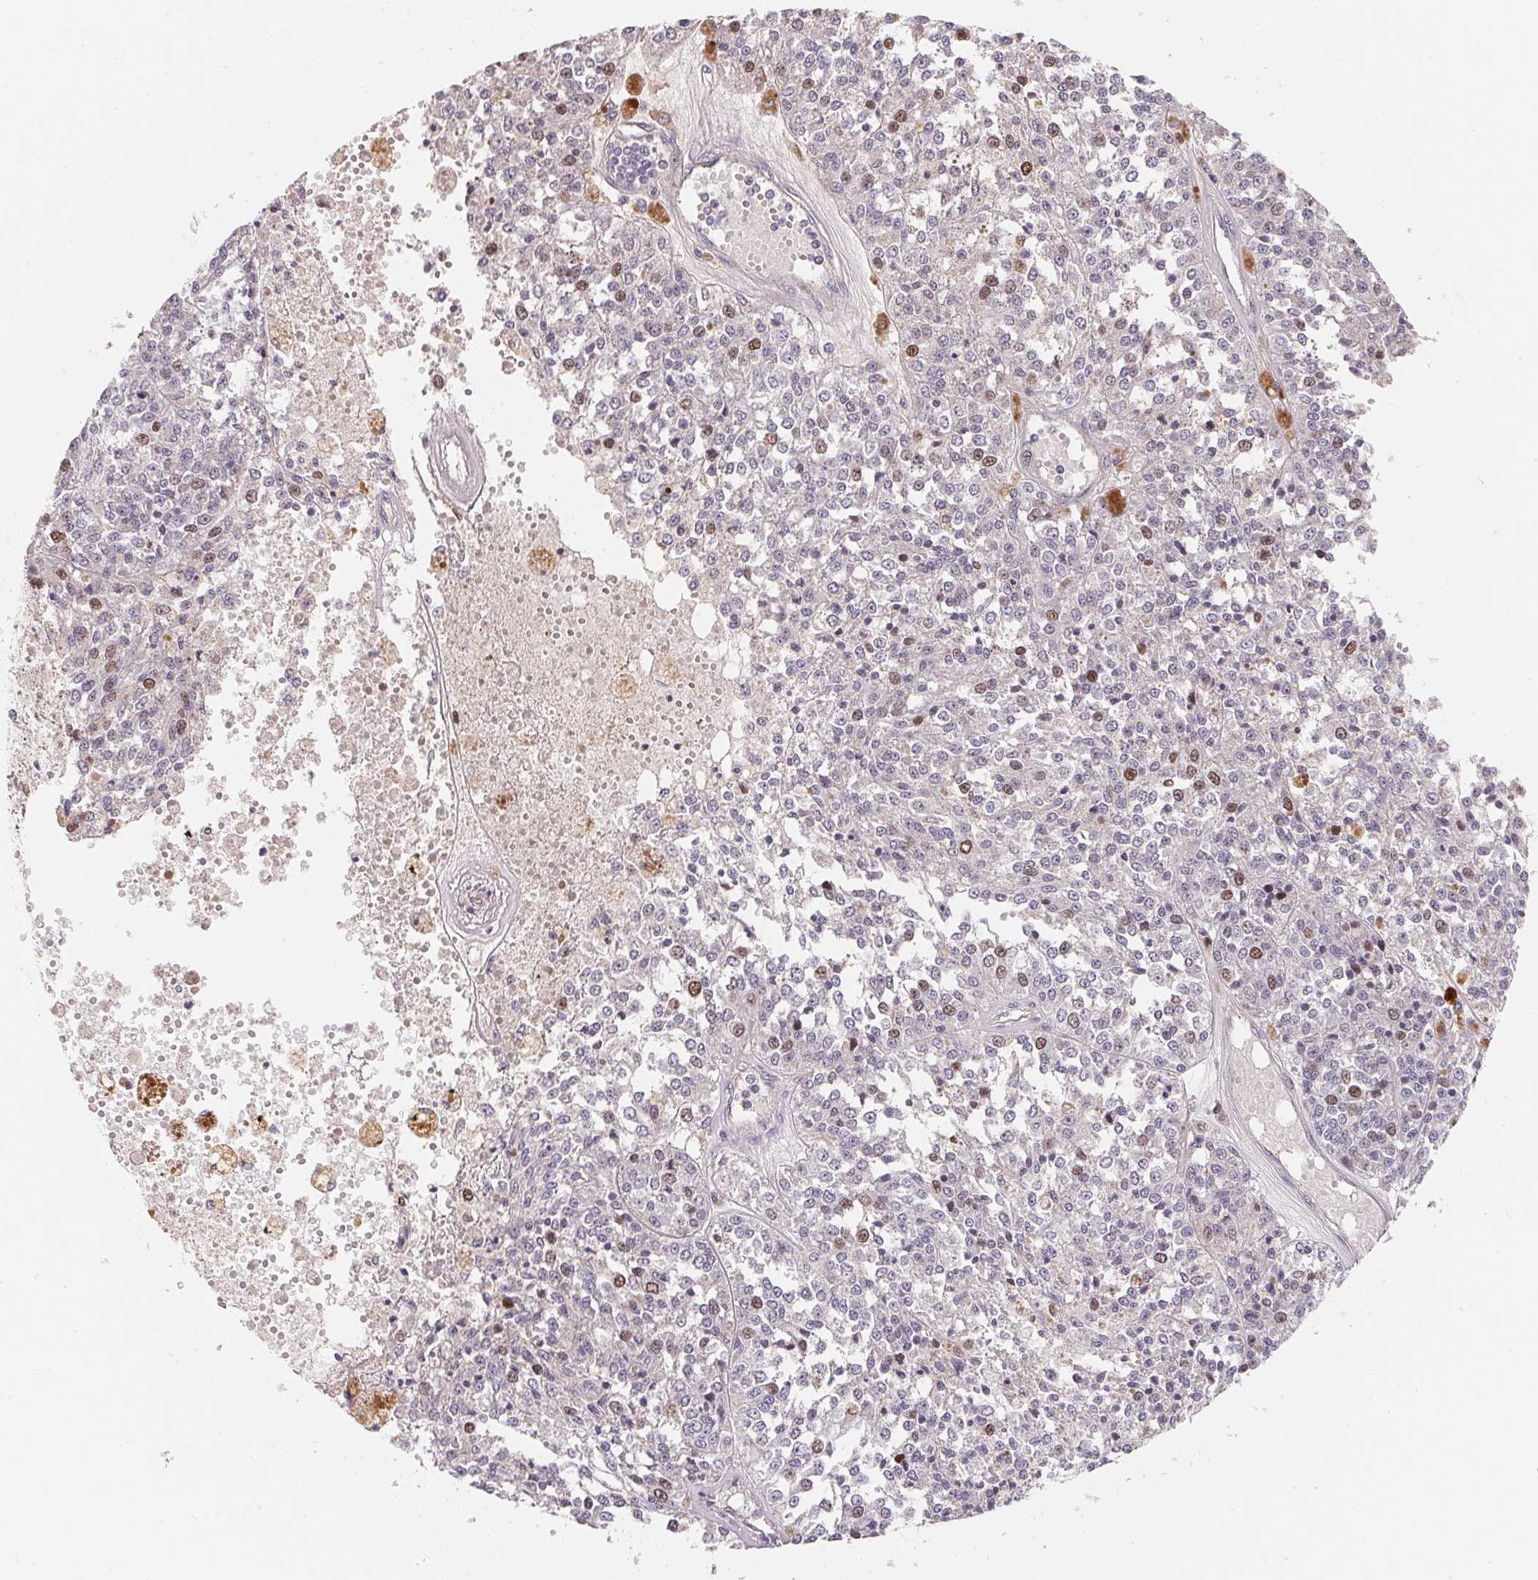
{"staining": {"intensity": "moderate", "quantity": "<25%", "location": "nuclear"}, "tissue": "melanoma", "cell_type": "Tumor cells", "image_type": "cancer", "snomed": [{"axis": "morphology", "description": "Malignant melanoma, Metastatic site"}, {"axis": "topography", "description": "Lymph node"}], "caption": "About <25% of tumor cells in human malignant melanoma (metastatic site) display moderate nuclear protein positivity as visualized by brown immunohistochemical staining.", "gene": "KIFC1", "patient": {"sex": "female", "age": 64}}